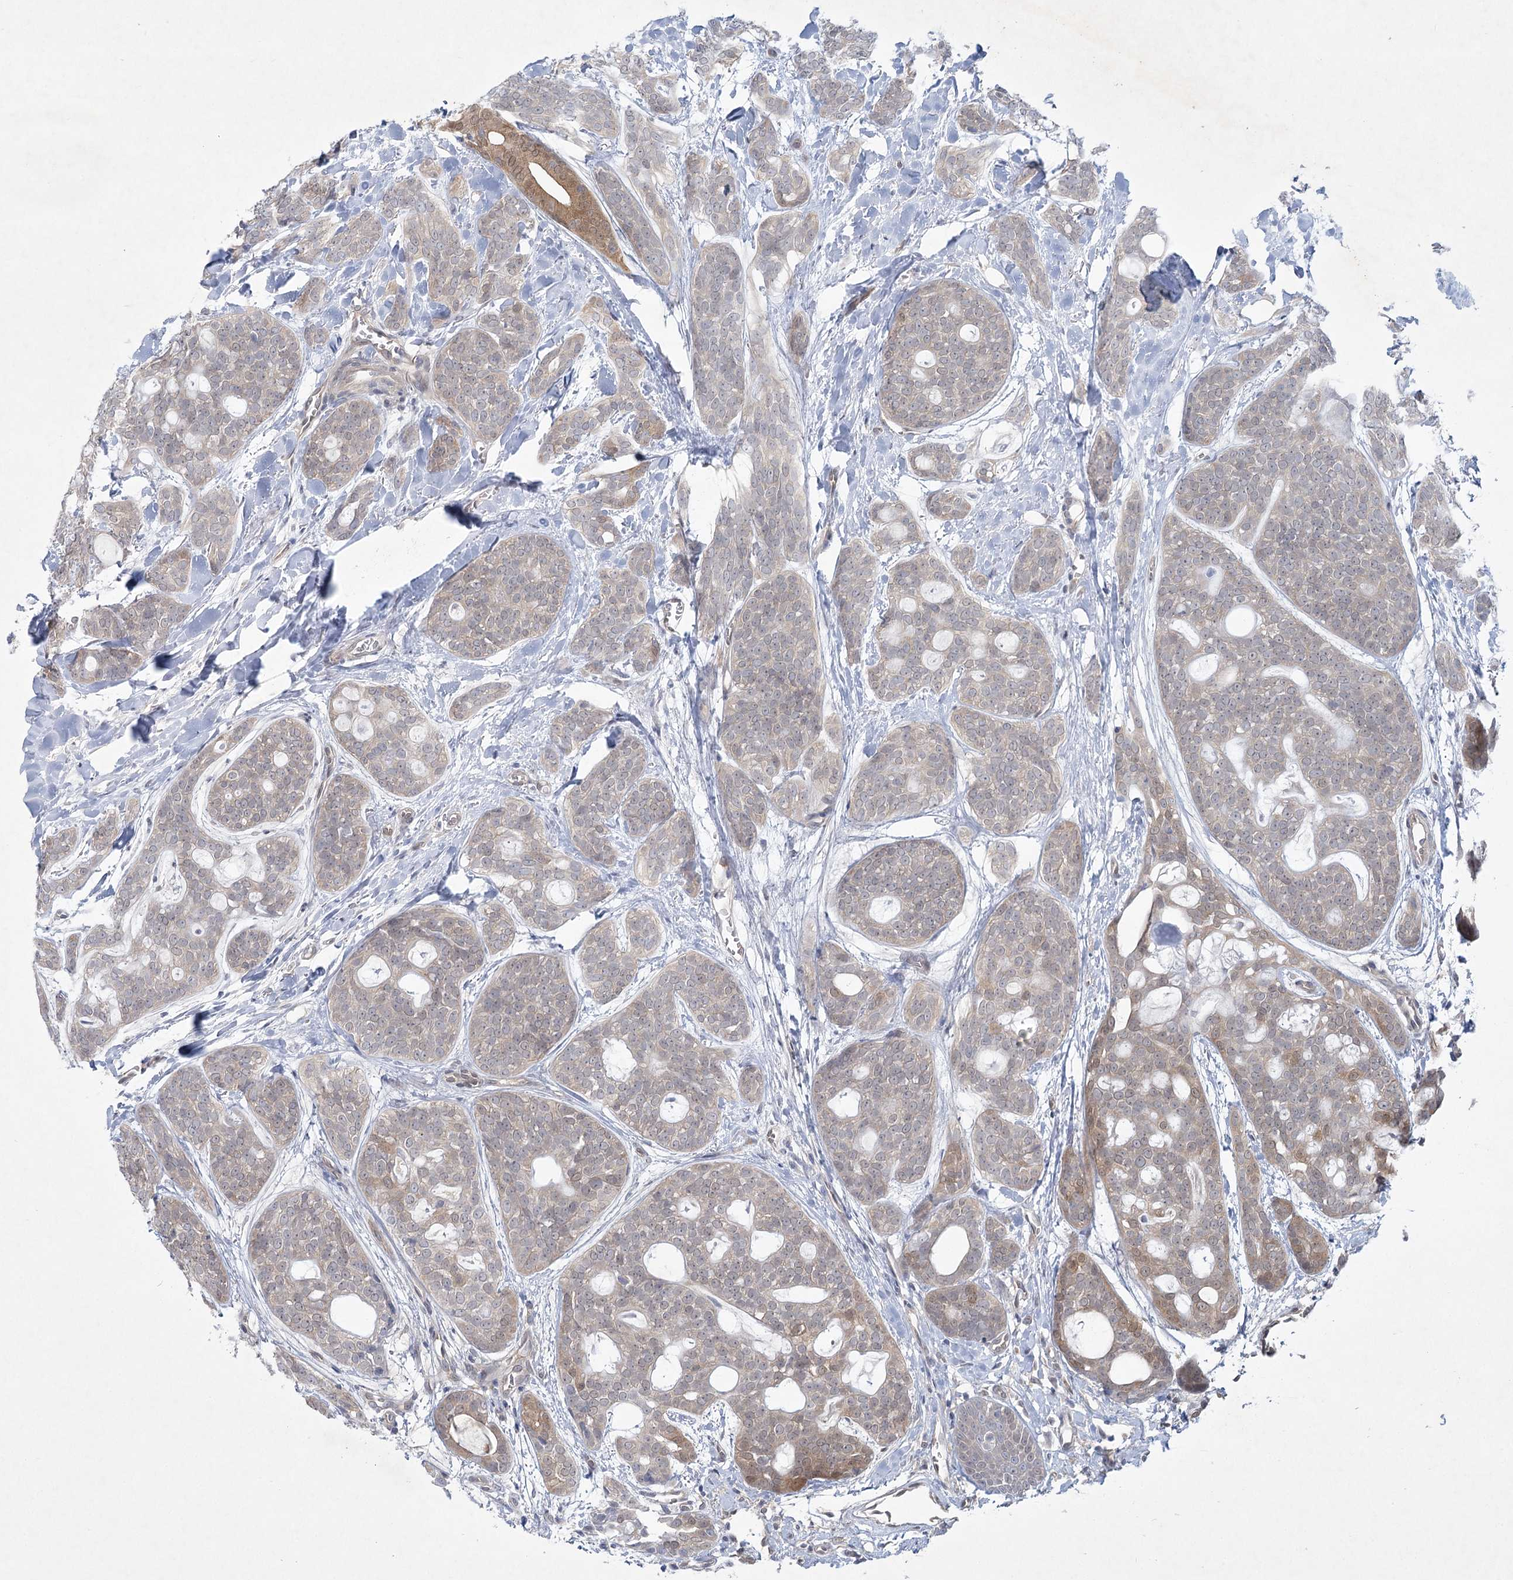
{"staining": {"intensity": "weak", "quantity": "<25%", "location": "cytoplasmic/membranous"}, "tissue": "head and neck cancer", "cell_type": "Tumor cells", "image_type": "cancer", "snomed": [{"axis": "morphology", "description": "Adenocarcinoma, NOS"}, {"axis": "topography", "description": "Head-Neck"}], "caption": "An IHC micrograph of head and neck adenocarcinoma is shown. There is no staining in tumor cells of head and neck adenocarcinoma.", "gene": "AAMDC", "patient": {"sex": "male", "age": 66}}